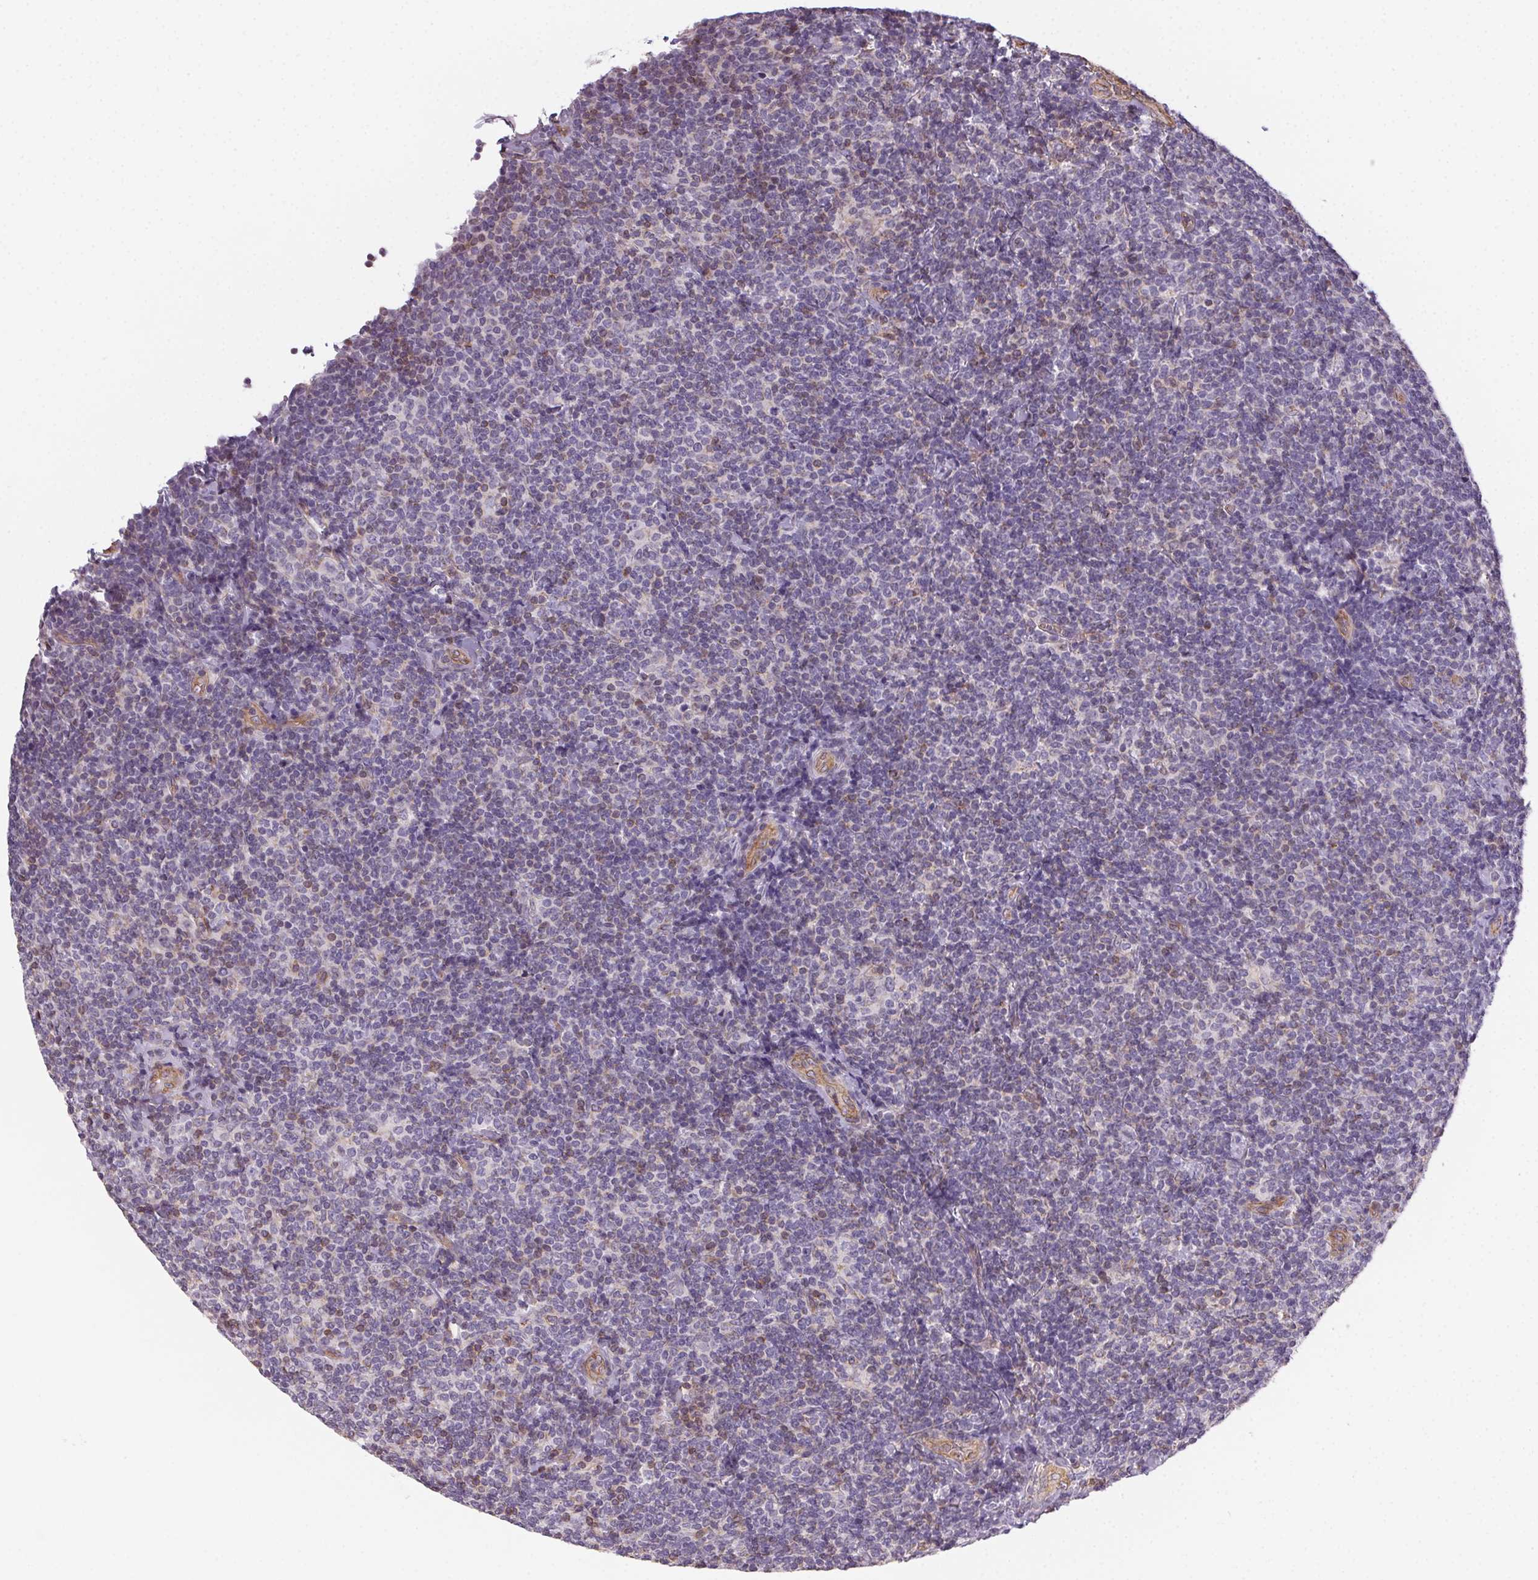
{"staining": {"intensity": "negative", "quantity": "none", "location": "none"}, "tissue": "lymphoma", "cell_type": "Tumor cells", "image_type": "cancer", "snomed": [{"axis": "morphology", "description": "Malignant lymphoma, non-Hodgkin's type, Low grade"}, {"axis": "topography", "description": "Lymph node"}], "caption": "The histopathology image reveals no significant staining in tumor cells of low-grade malignant lymphoma, non-Hodgkin's type.", "gene": "PLA2G4F", "patient": {"sex": "female", "age": 56}}